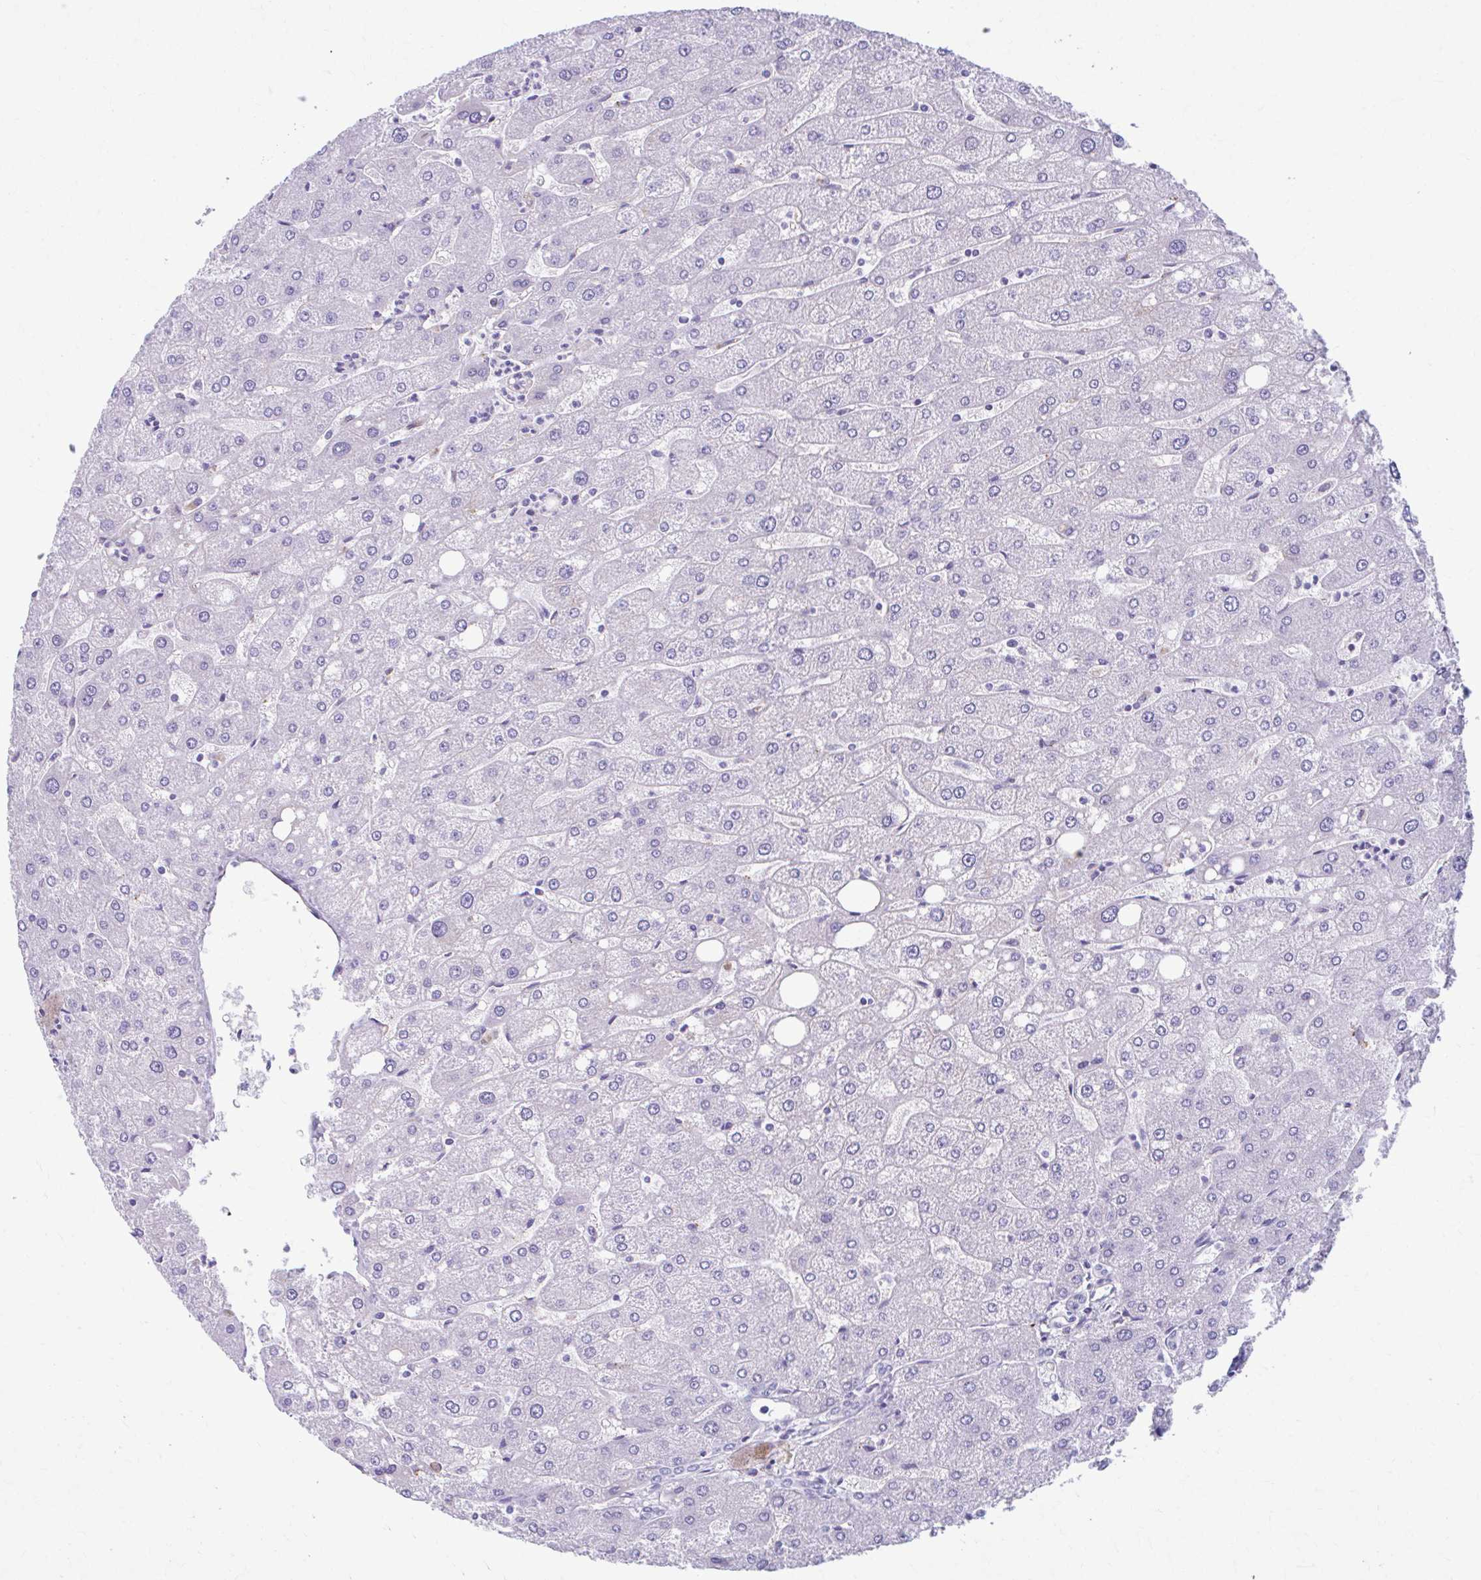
{"staining": {"intensity": "negative", "quantity": "none", "location": "none"}, "tissue": "liver", "cell_type": "Cholangiocytes", "image_type": "normal", "snomed": [{"axis": "morphology", "description": "Normal tissue, NOS"}, {"axis": "topography", "description": "Liver"}], "caption": "Cholangiocytes are negative for protein expression in benign human liver. (DAB immunohistochemistry with hematoxylin counter stain).", "gene": "C12orf71", "patient": {"sex": "male", "age": 67}}